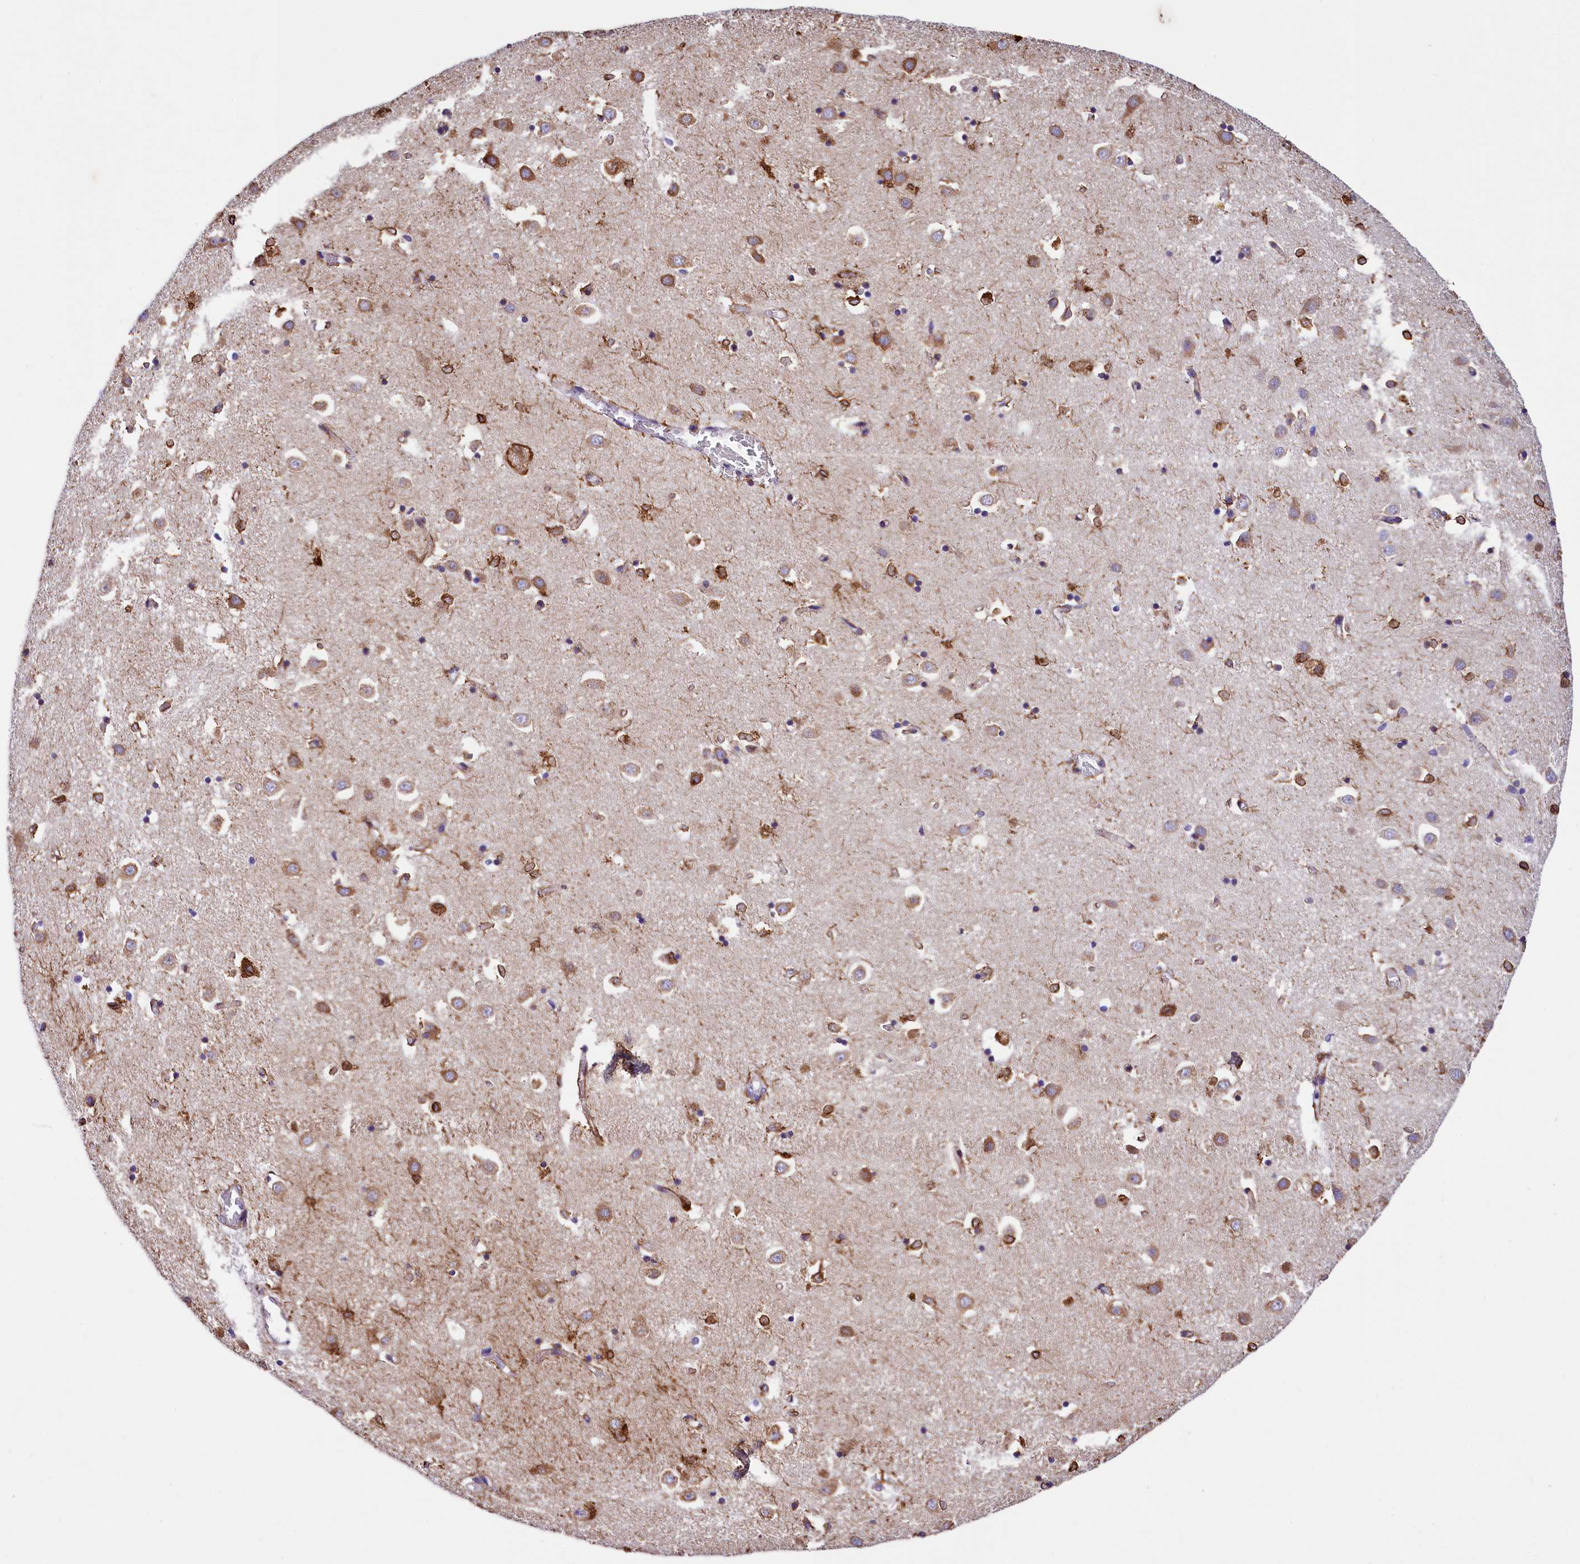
{"staining": {"intensity": "moderate", "quantity": "<25%", "location": "cytoplasmic/membranous"}, "tissue": "caudate", "cell_type": "Glial cells", "image_type": "normal", "snomed": [{"axis": "morphology", "description": "Normal tissue, NOS"}, {"axis": "topography", "description": "Lateral ventricle wall"}], "caption": "Human caudate stained with a brown dye reveals moderate cytoplasmic/membranous positive staining in about <25% of glial cells.", "gene": "ITGA1", "patient": {"sex": "male", "age": 70}}